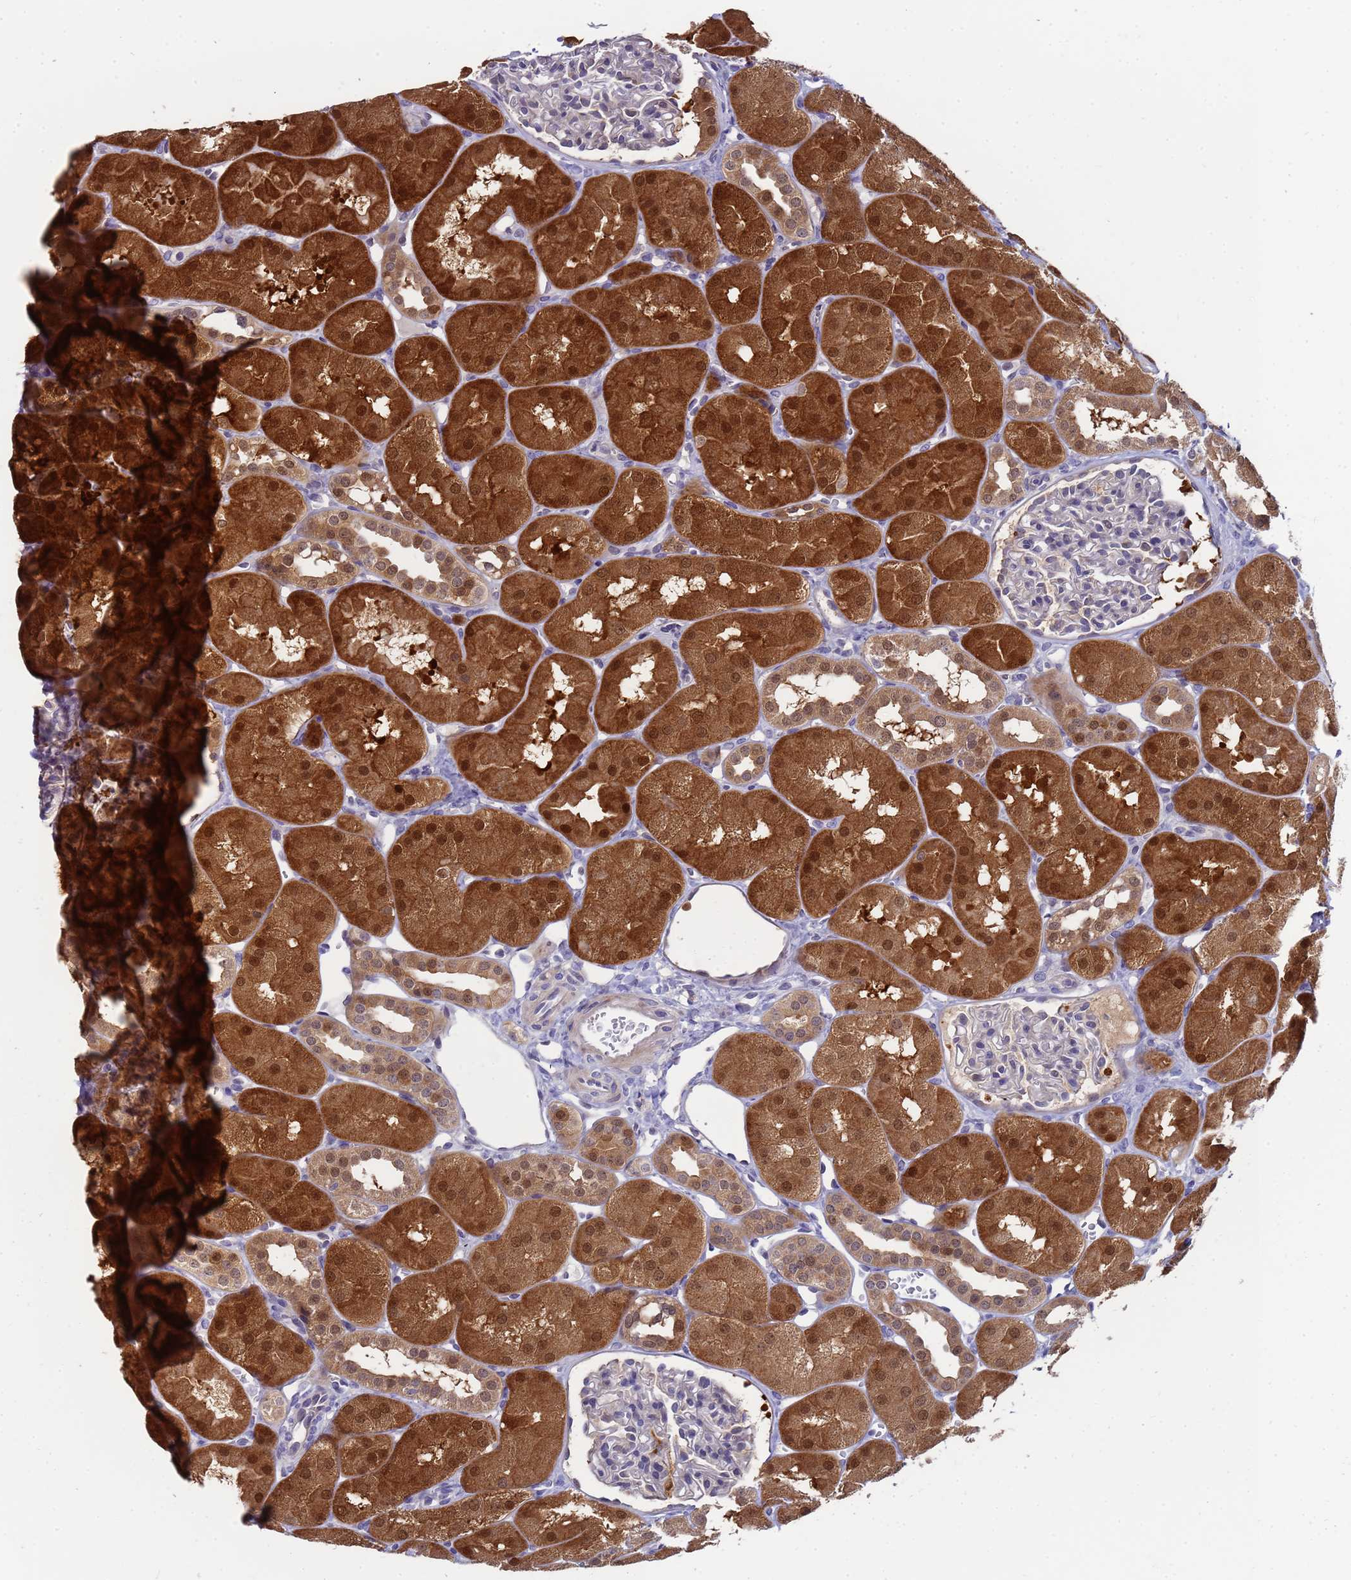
{"staining": {"intensity": "negative", "quantity": "none", "location": "none"}, "tissue": "kidney", "cell_type": "Cells in glomeruli", "image_type": "normal", "snomed": [{"axis": "morphology", "description": "Normal tissue, NOS"}, {"axis": "topography", "description": "Kidney"}, {"axis": "topography", "description": "Urinary bladder"}], "caption": "Immunohistochemistry image of benign kidney: human kidney stained with DAB shows no significant protein positivity in cells in glomeruli.", "gene": "ENOSF1", "patient": {"sex": "male", "age": 16}}